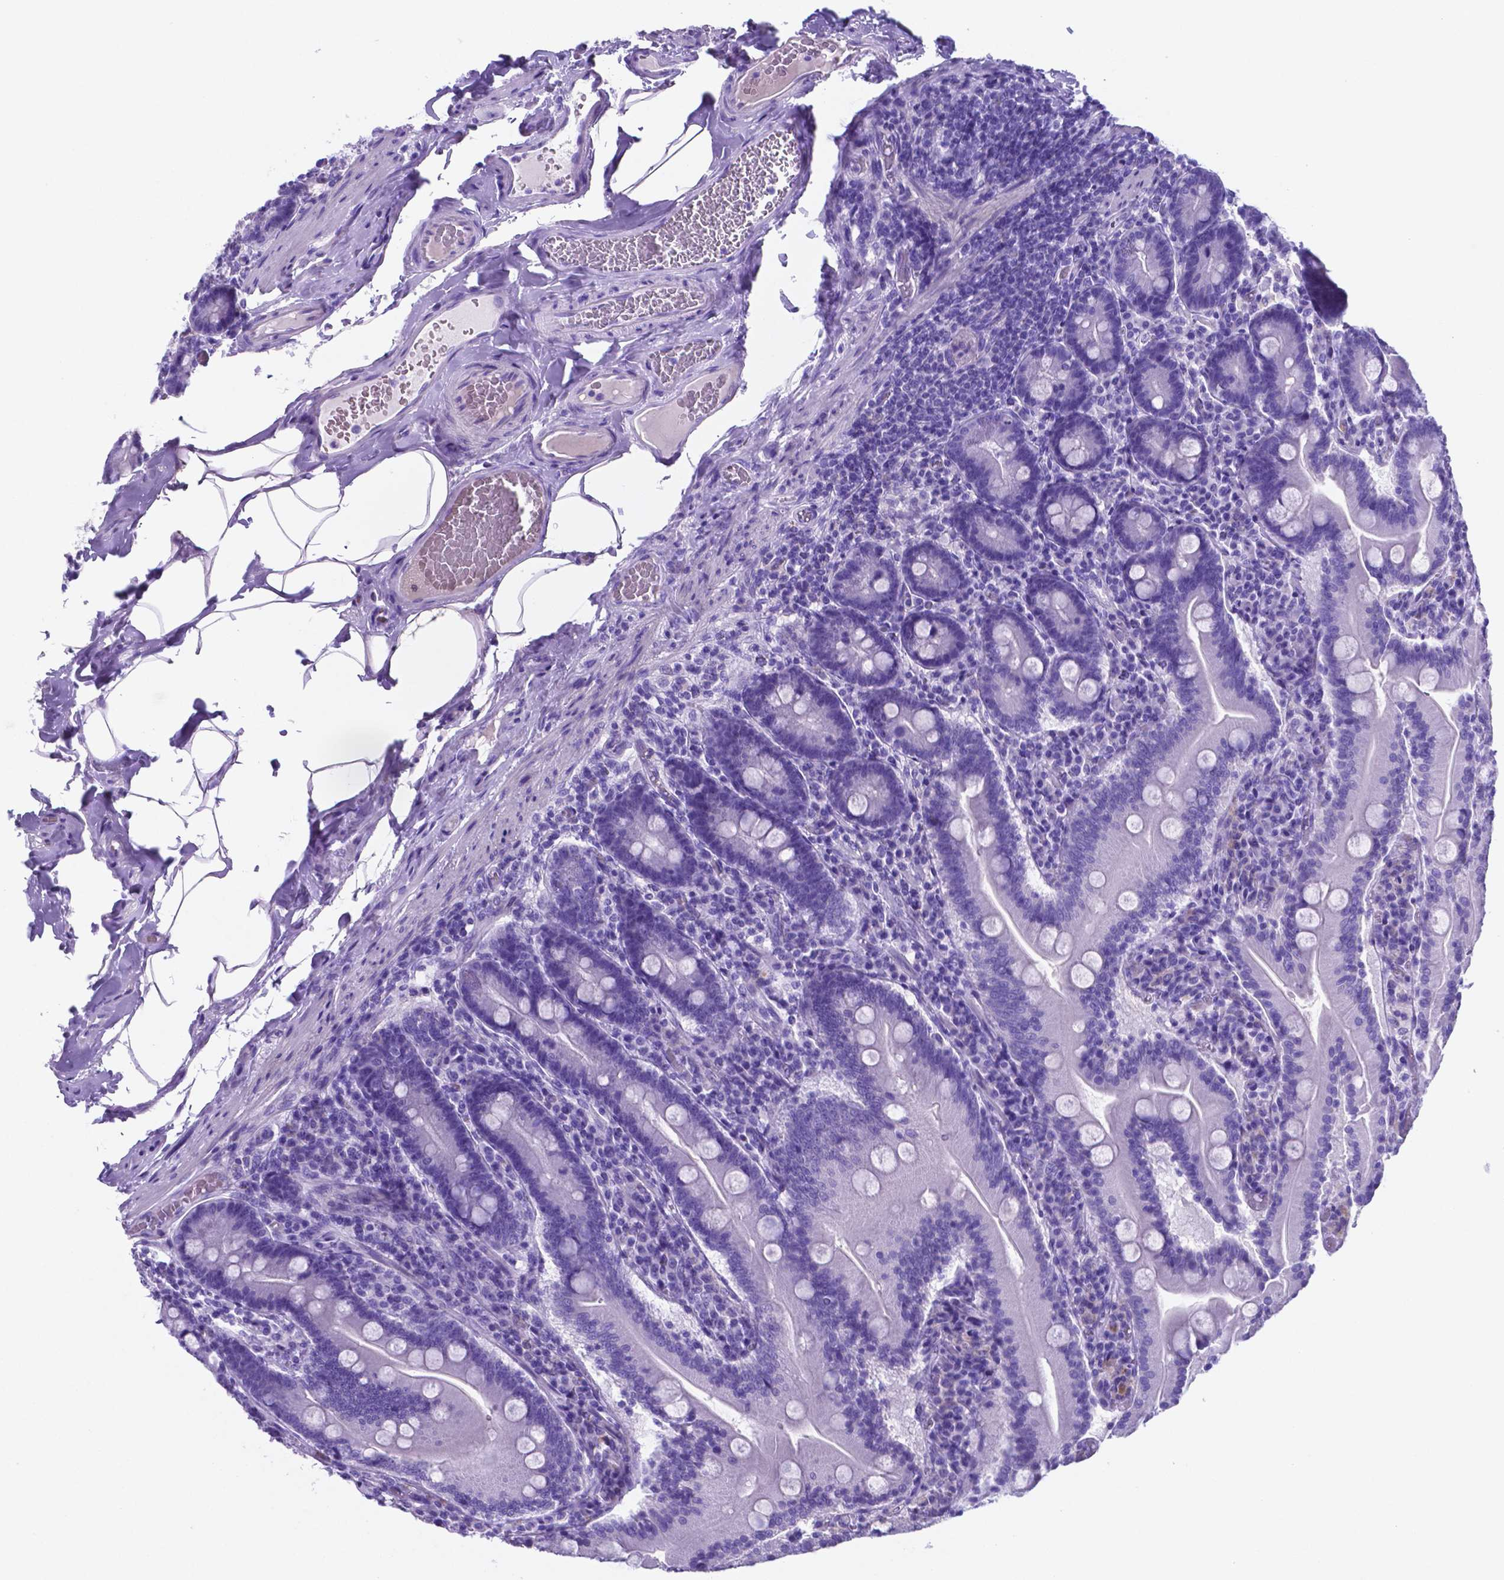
{"staining": {"intensity": "negative", "quantity": "none", "location": "none"}, "tissue": "small intestine", "cell_type": "Glandular cells", "image_type": "normal", "snomed": [{"axis": "morphology", "description": "Normal tissue, NOS"}, {"axis": "topography", "description": "Small intestine"}], "caption": "Human small intestine stained for a protein using immunohistochemistry demonstrates no staining in glandular cells.", "gene": "DNAAF8", "patient": {"sex": "male", "age": 37}}